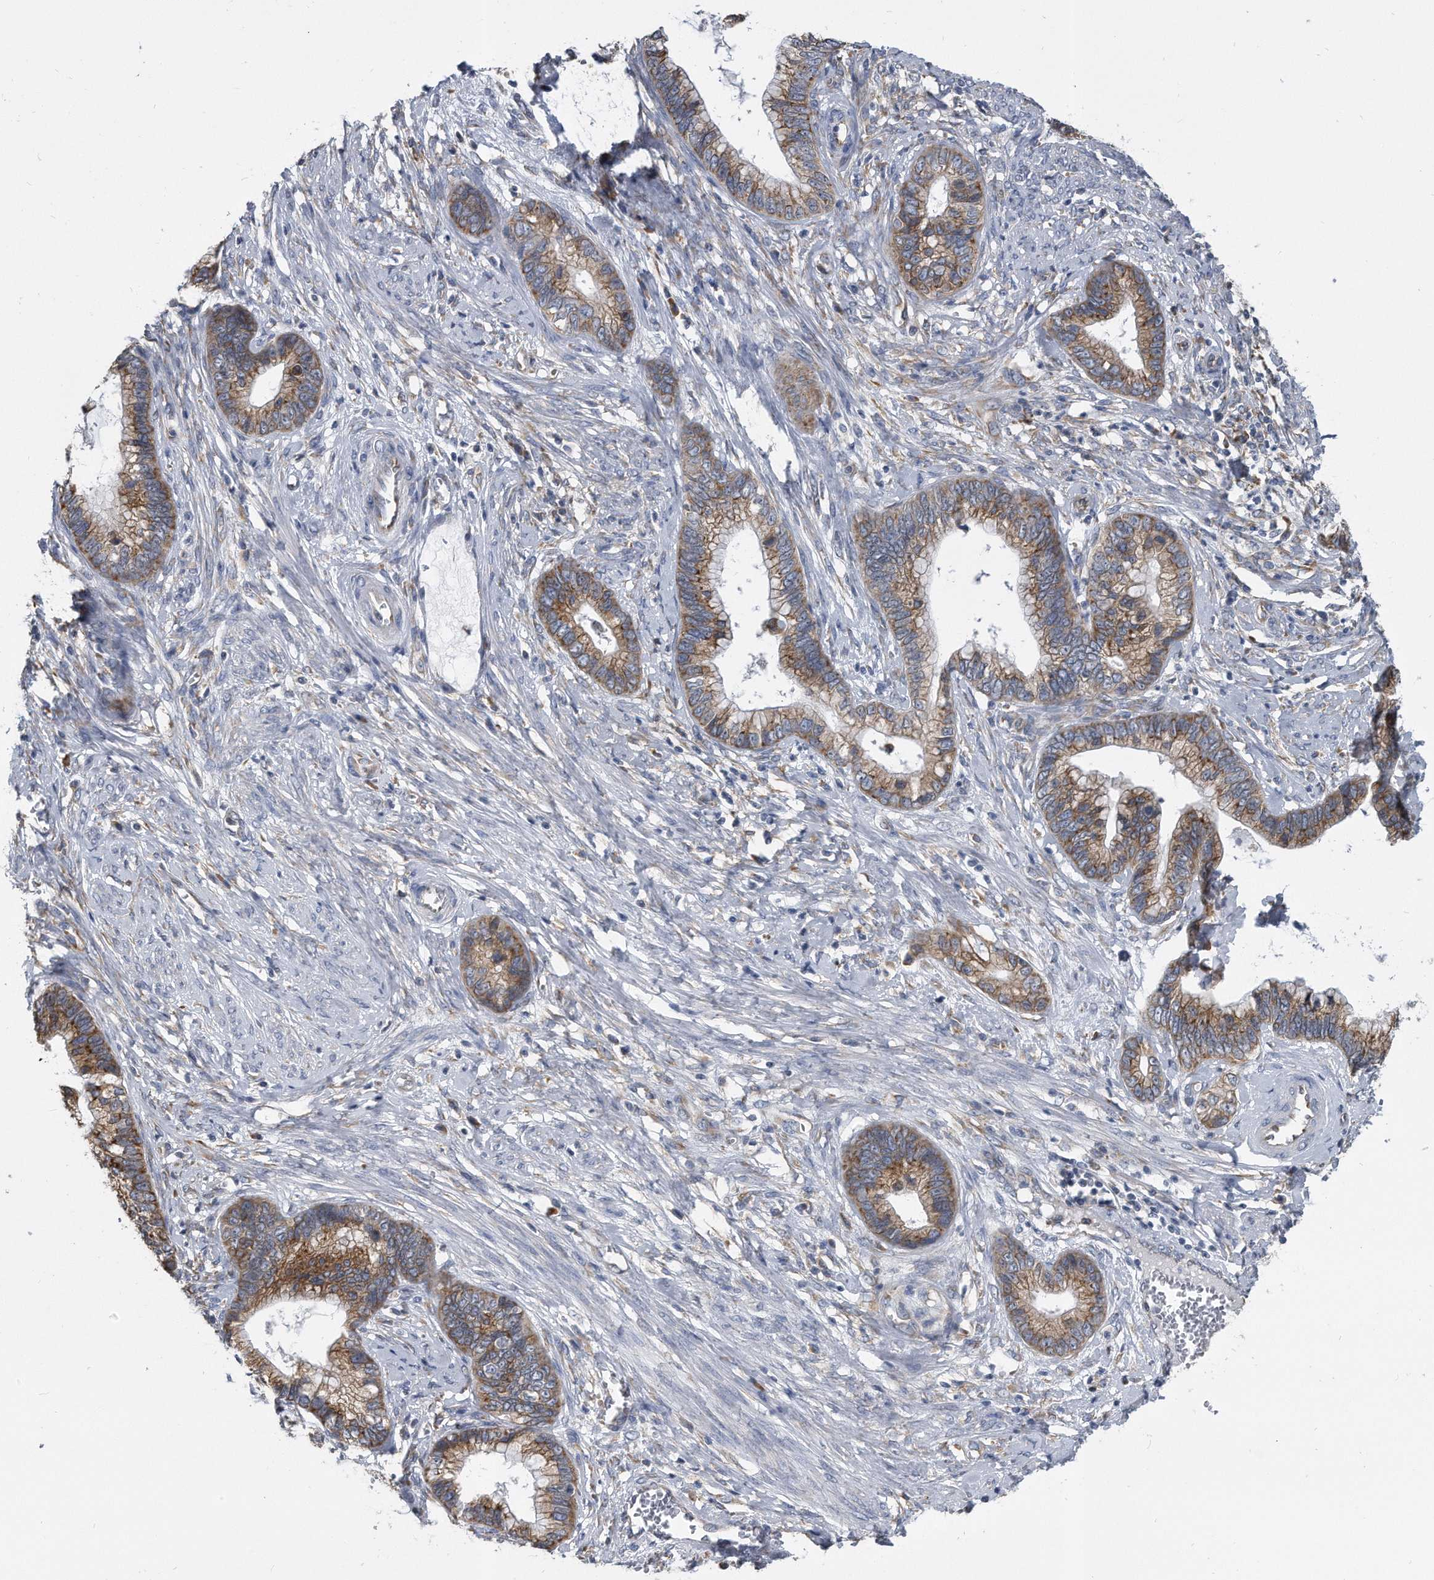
{"staining": {"intensity": "moderate", "quantity": ">75%", "location": "cytoplasmic/membranous"}, "tissue": "cervical cancer", "cell_type": "Tumor cells", "image_type": "cancer", "snomed": [{"axis": "morphology", "description": "Adenocarcinoma, NOS"}, {"axis": "topography", "description": "Cervix"}], "caption": "Cervical adenocarcinoma tissue demonstrates moderate cytoplasmic/membranous expression in approximately >75% of tumor cells", "gene": "CCDC47", "patient": {"sex": "female", "age": 44}}